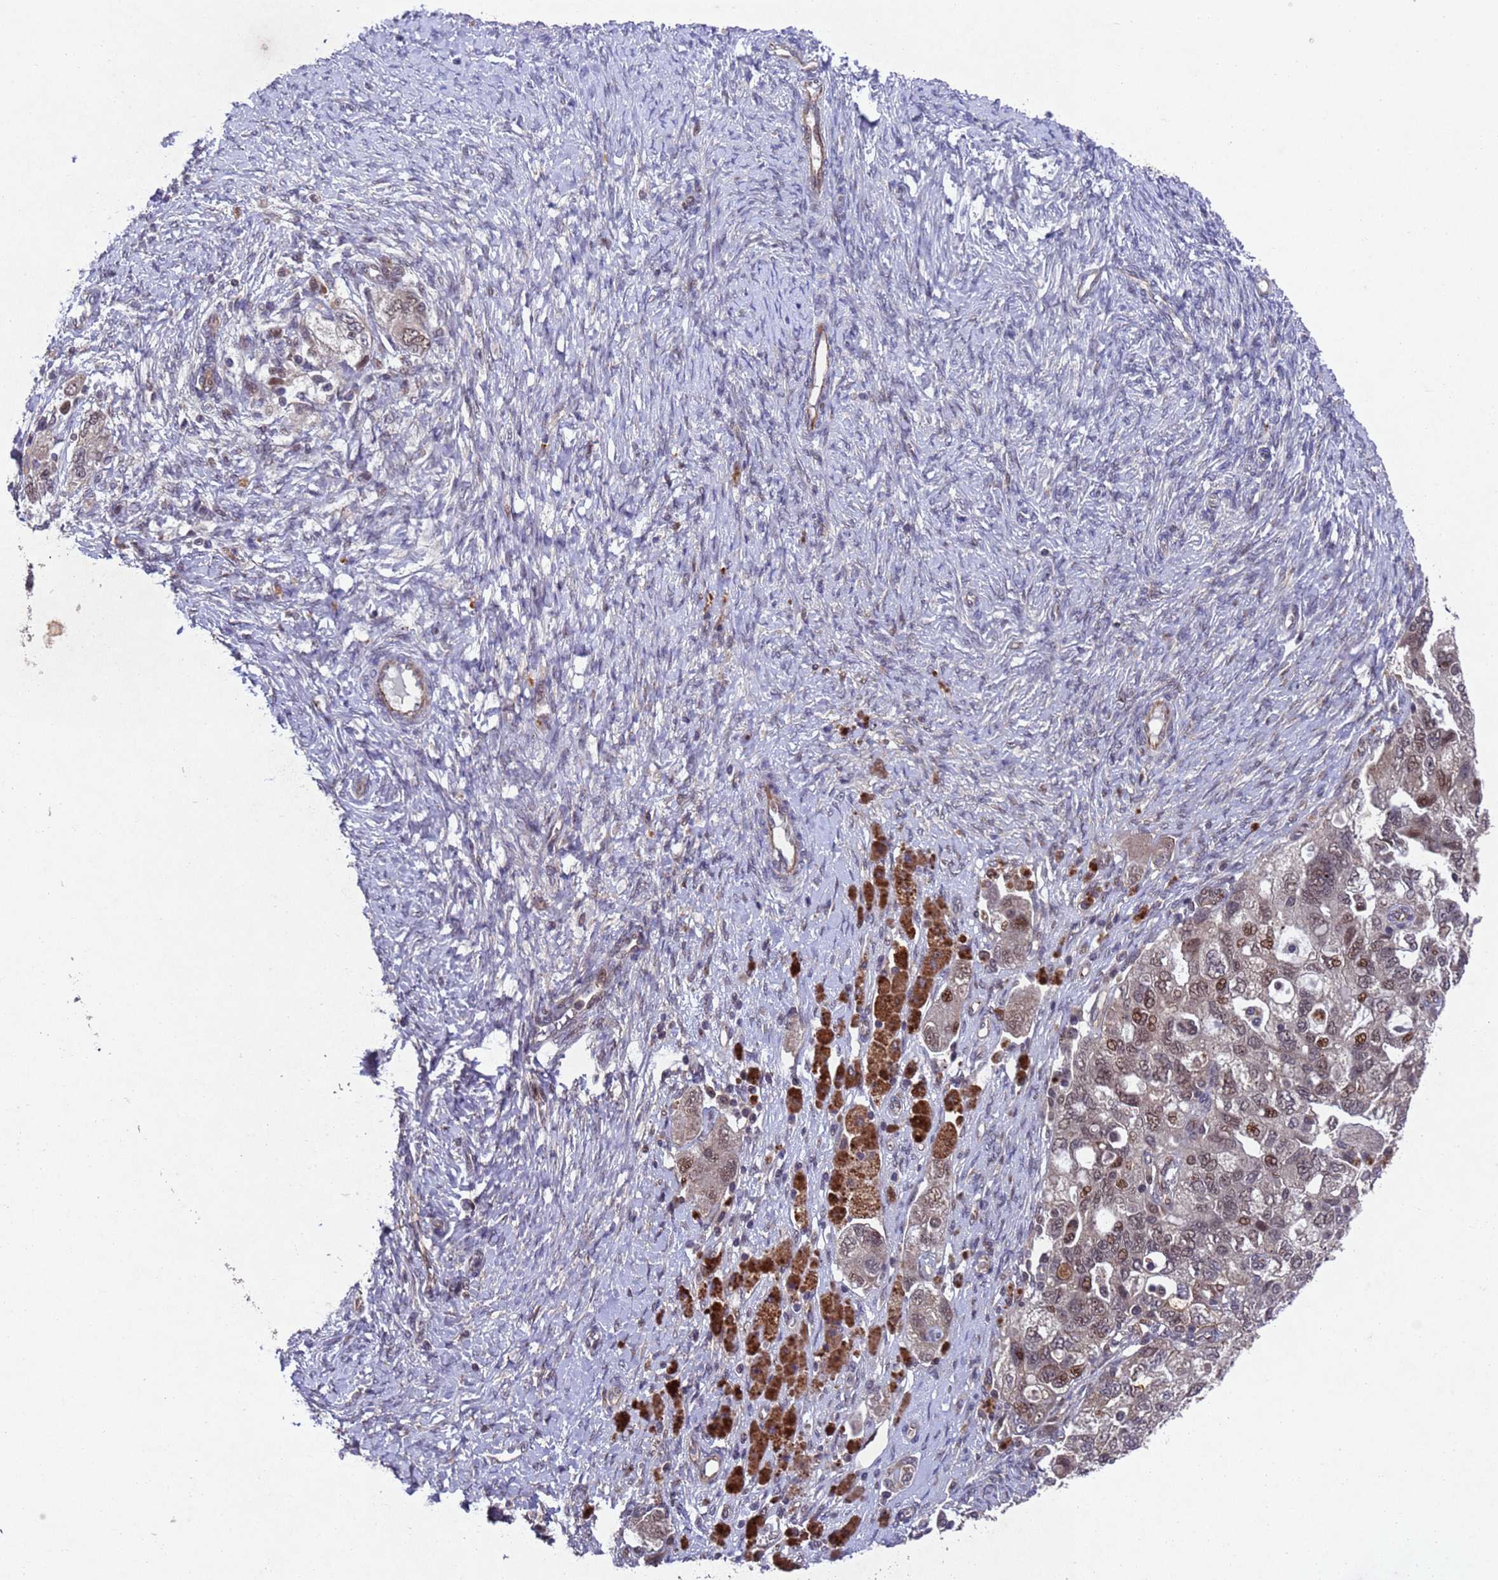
{"staining": {"intensity": "moderate", "quantity": ">75%", "location": "cytoplasmic/membranous,nuclear"}, "tissue": "ovarian cancer", "cell_type": "Tumor cells", "image_type": "cancer", "snomed": [{"axis": "morphology", "description": "Carcinoma, NOS"}, {"axis": "morphology", "description": "Cystadenocarcinoma, serous, NOS"}, {"axis": "topography", "description": "Ovary"}], "caption": "The micrograph shows staining of ovarian cancer (serous cystadenocarcinoma), revealing moderate cytoplasmic/membranous and nuclear protein positivity (brown color) within tumor cells.", "gene": "TBK1", "patient": {"sex": "female", "age": 69}}